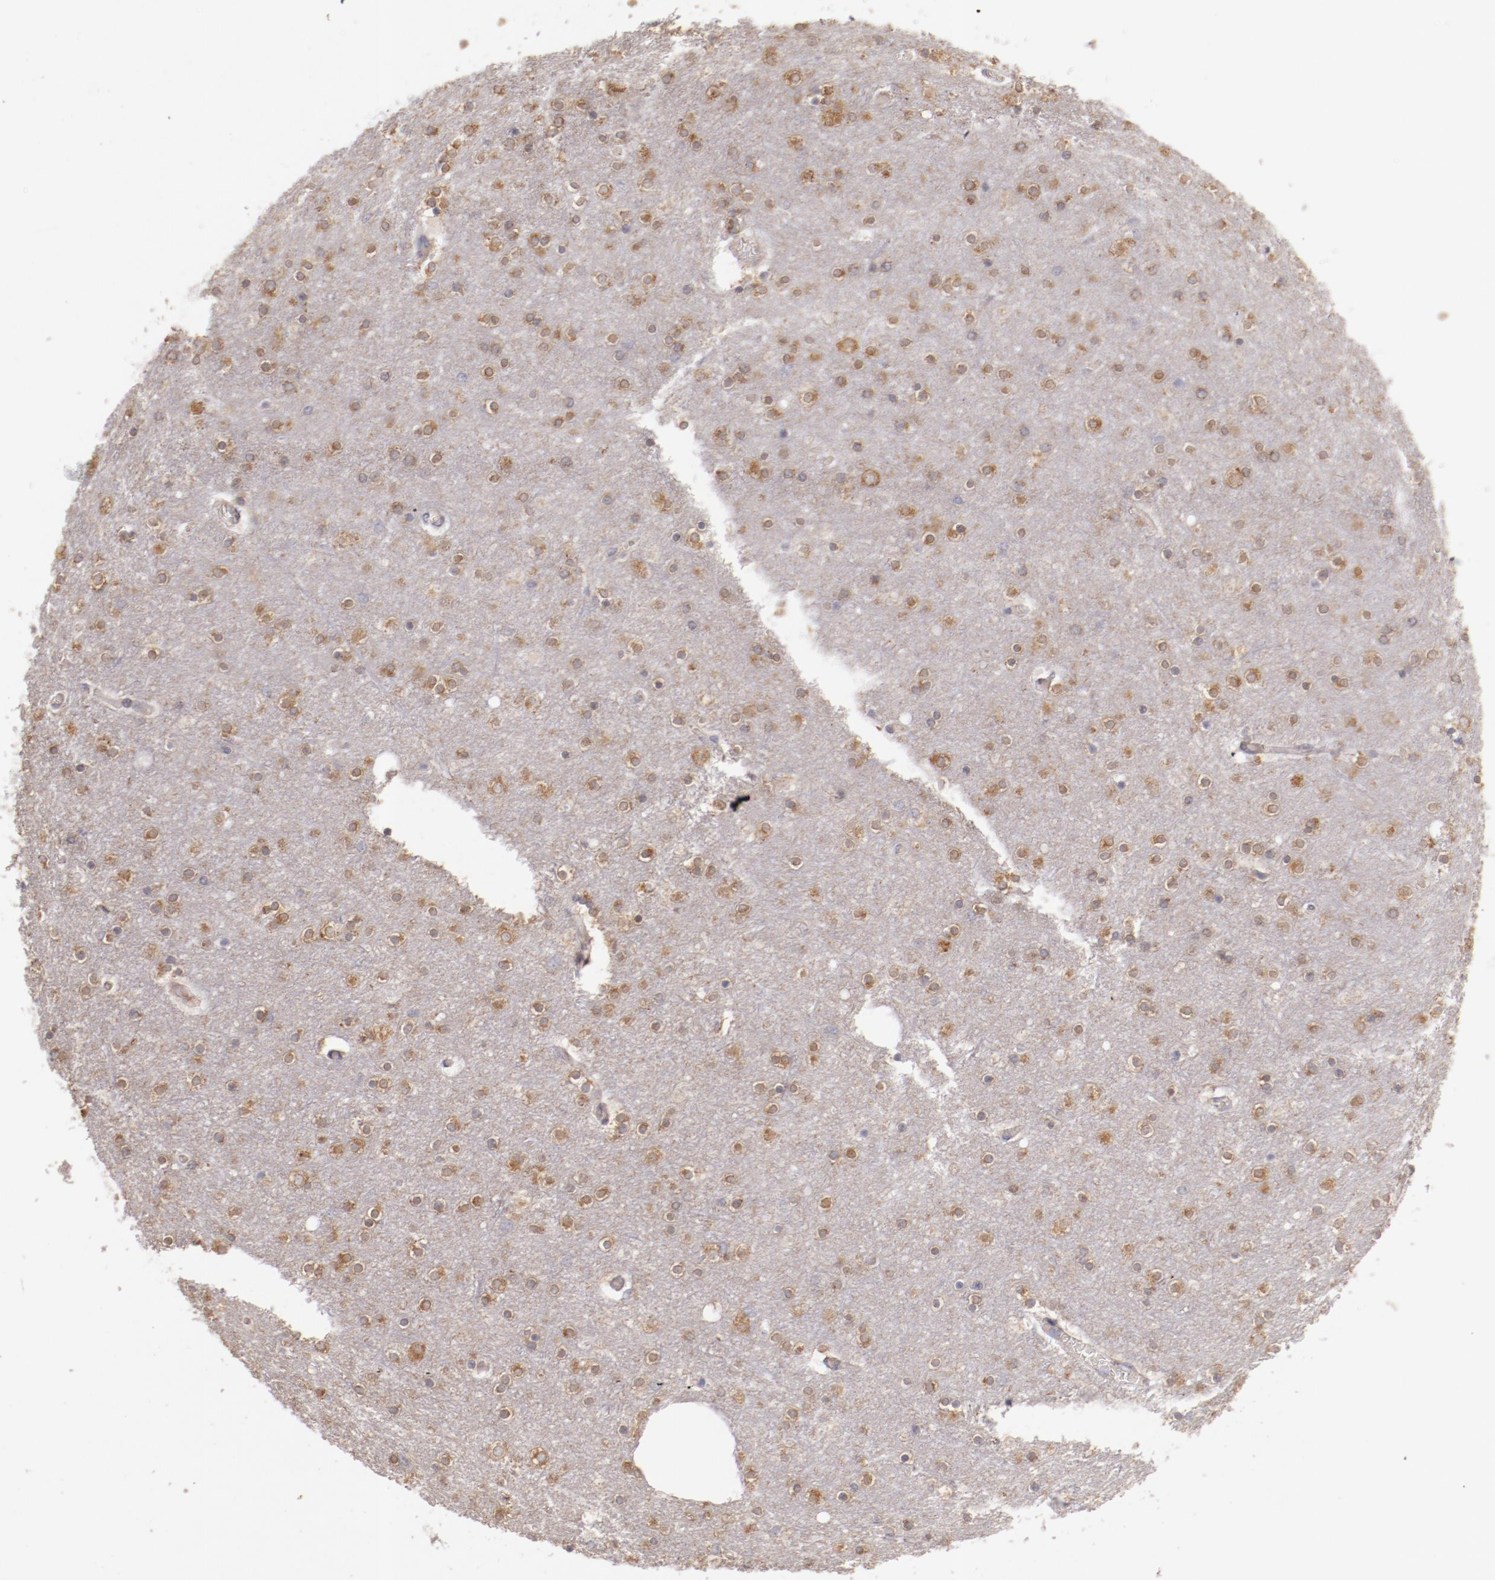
{"staining": {"intensity": "negative", "quantity": "none", "location": "none"}, "tissue": "cerebral cortex", "cell_type": "Endothelial cells", "image_type": "normal", "snomed": [{"axis": "morphology", "description": "Normal tissue, NOS"}, {"axis": "topography", "description": "Cerebral cortex"}], "caption": "There is no significant expression in endothelial cells of cerebral cortex. The staining was performed using DAB to visualize the protein expression in brown, while the nuclei were stained in blue with hematoxylin (Magnification: 20x).", "gene": "ENTPD5", "patient": {"sex": "female", "age": 54}}